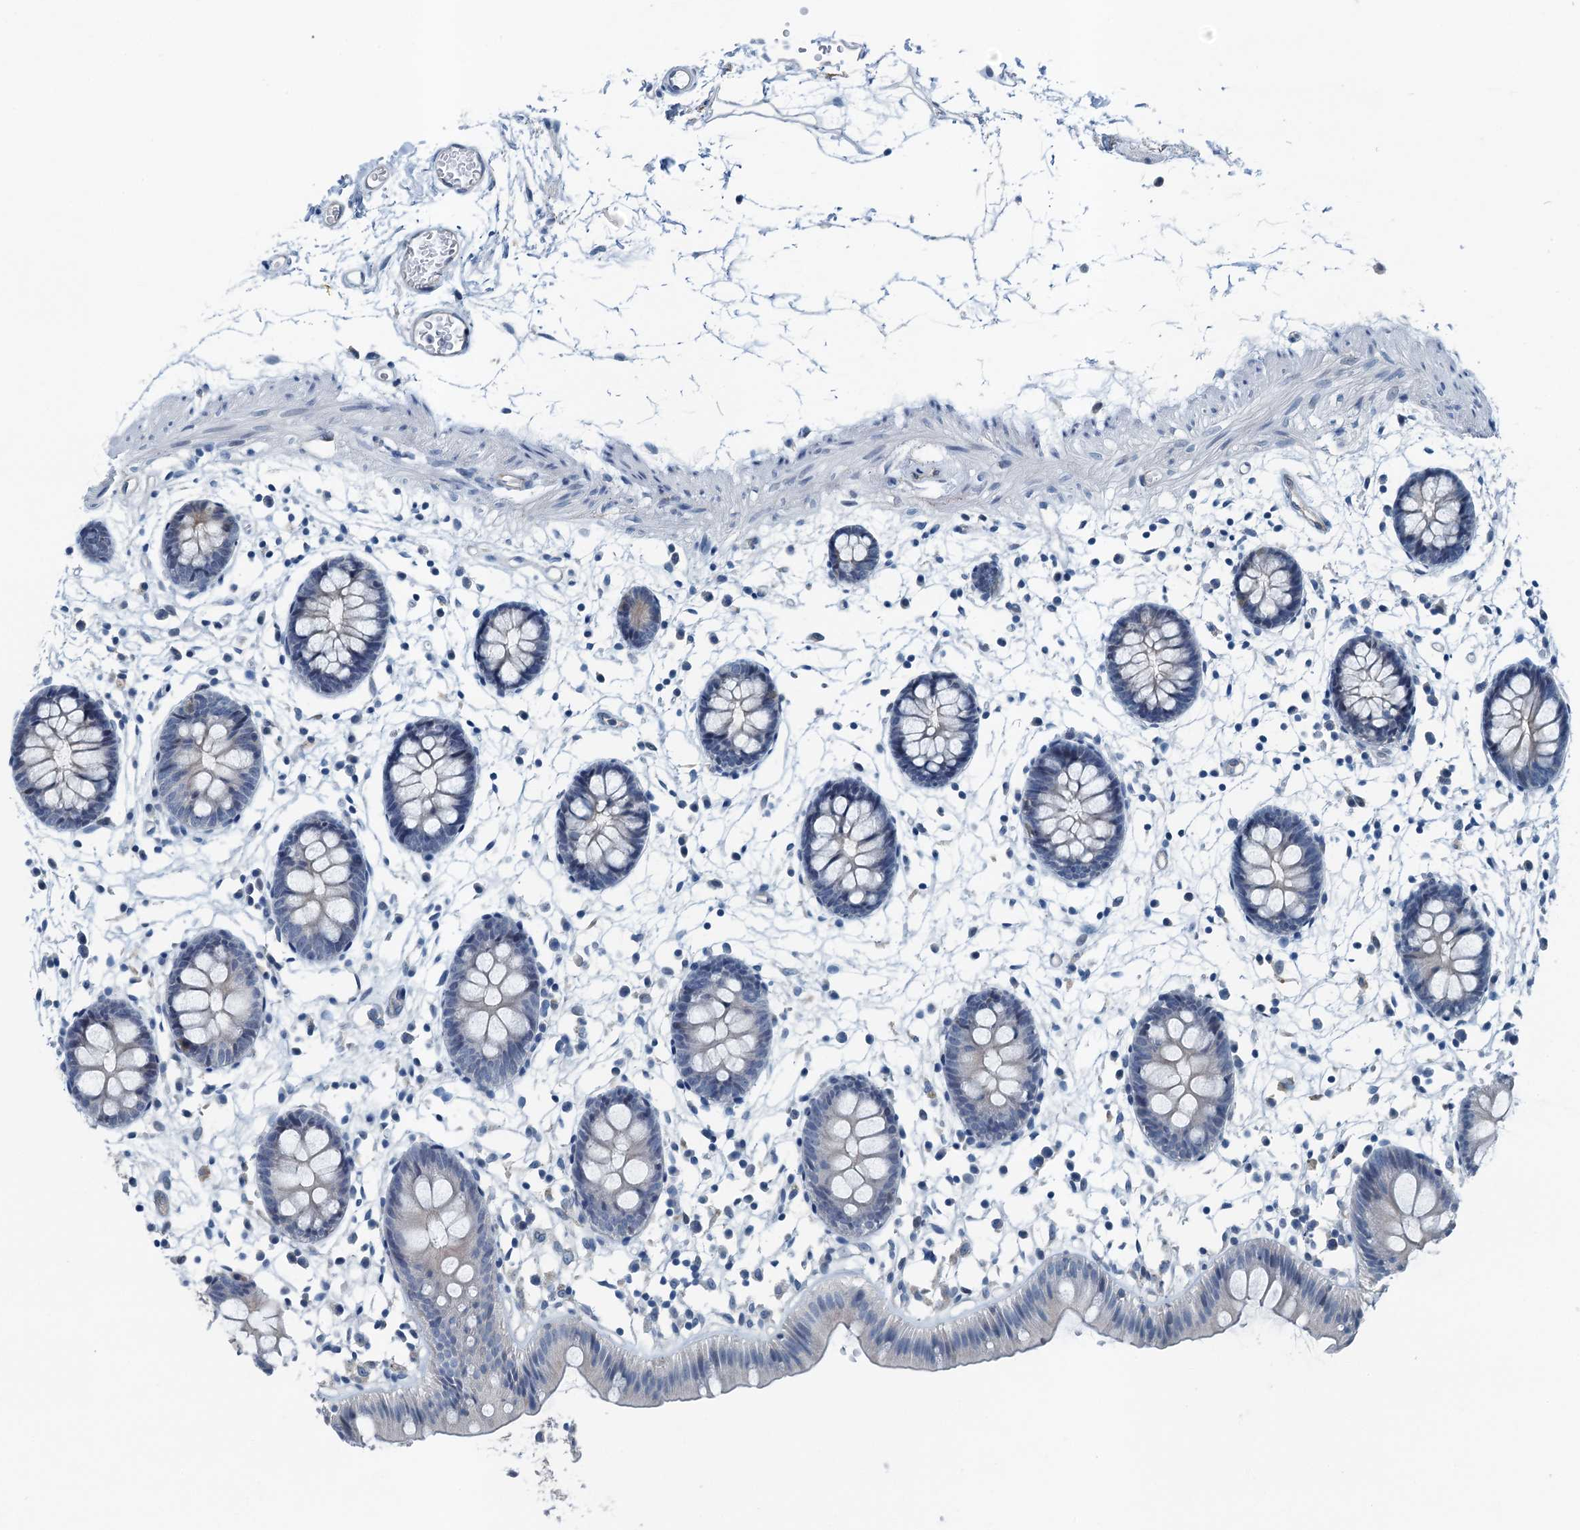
{"staining": {"intensity": "negative", "quantity": "none", "location": "none"}, "tissue": "colon", "cell_type": "Endothelial cells", "image_type": "normal", "snomed": [{"axis": "morphology", "description": "Normal tissue, NOS"}, {"axis": "topography", "description": "Colon"}], "caption": "This is an immunohistochemistry (IHC) photomicrograph of unremarkable colon. There is no staining in endothelial cells.", "gene": "GFOD2", "patient": {"sex": "male", "age": 56}}